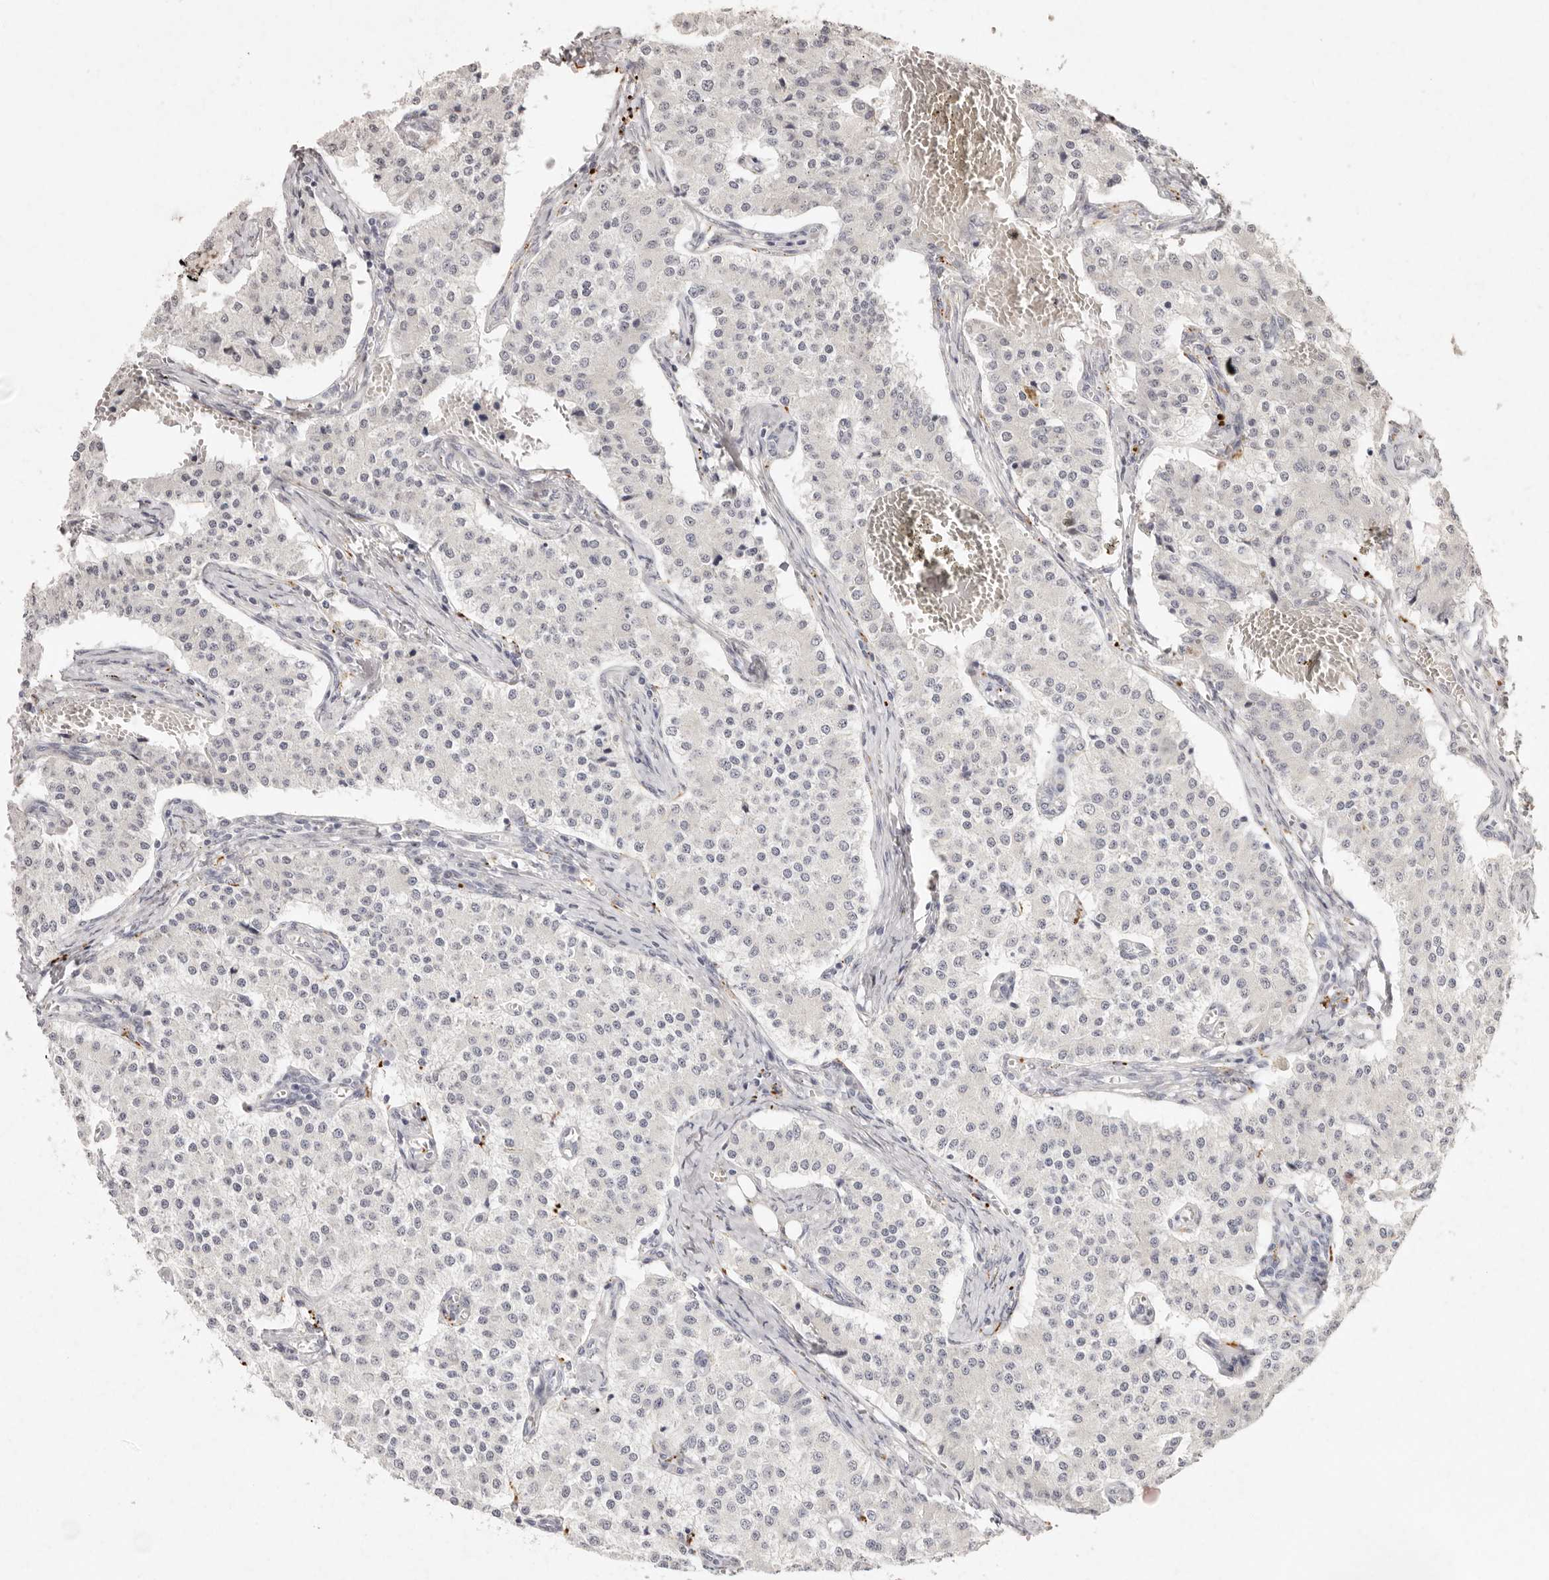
{"staining": {"intensity": "negative", "quantity": "none", "location": "none"}, "tissue": "carcinoid", "cell_type": "Tumor cells", "image_type": "cancer", "snomed": [{"axis": "morphology", "description": "Carcinoid, malignant, NOS"}, {"axis": "topography", "description": "Colon"}], "caption": "High power microscopy micrograph of an immunohistochemistry image of malignant carcinoid, revealing no significant positivity in tumor cells. (Stains: DAB (3,3'-diaminobenzidine) immunohistochemistry with hematoxylin counter stain, Microscopy: brightfield microscopy at high magnification).", "gene": "FAM185A", "patient": {"sex": "female", "age": 52}}